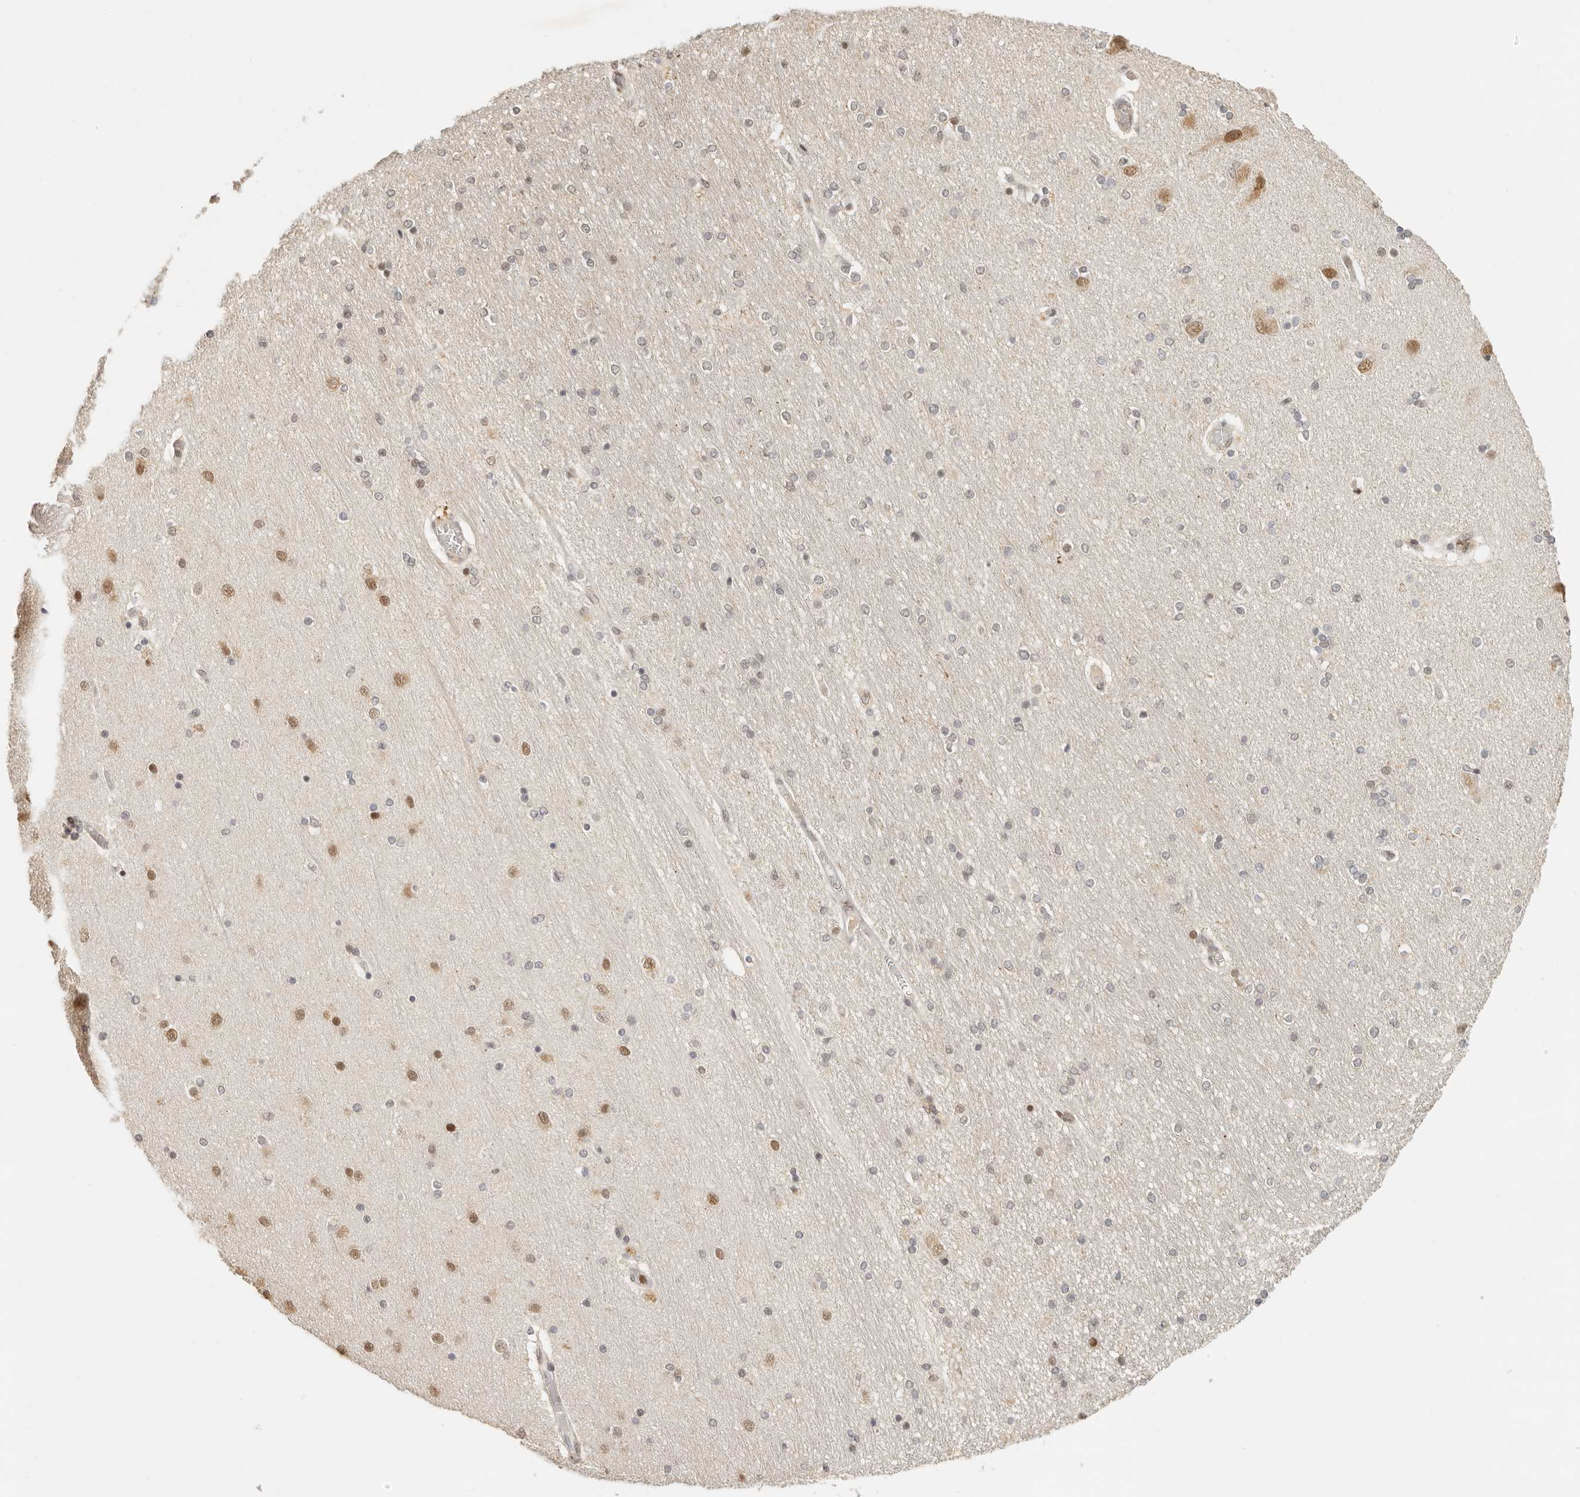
{"staining": {"intensity": "moderate", "quantity": ">75%", "location": "nuclear"}, "tissue": "hippocampus", "cell_type": "Glial cells", "image_type": "normal", "snomed": [{"axis": "morphology", "description": "Normal tissue, NOS"}, {"axis": "topography", "description": "Hippocampus"}], "caption": "Glial cells reveal medium levels of moderate nuclear staining in approximately >75% of cells in normal human hippocampus.", "gene": "GPBP1L1", "patient": {"sex": "female", "age": 54}}